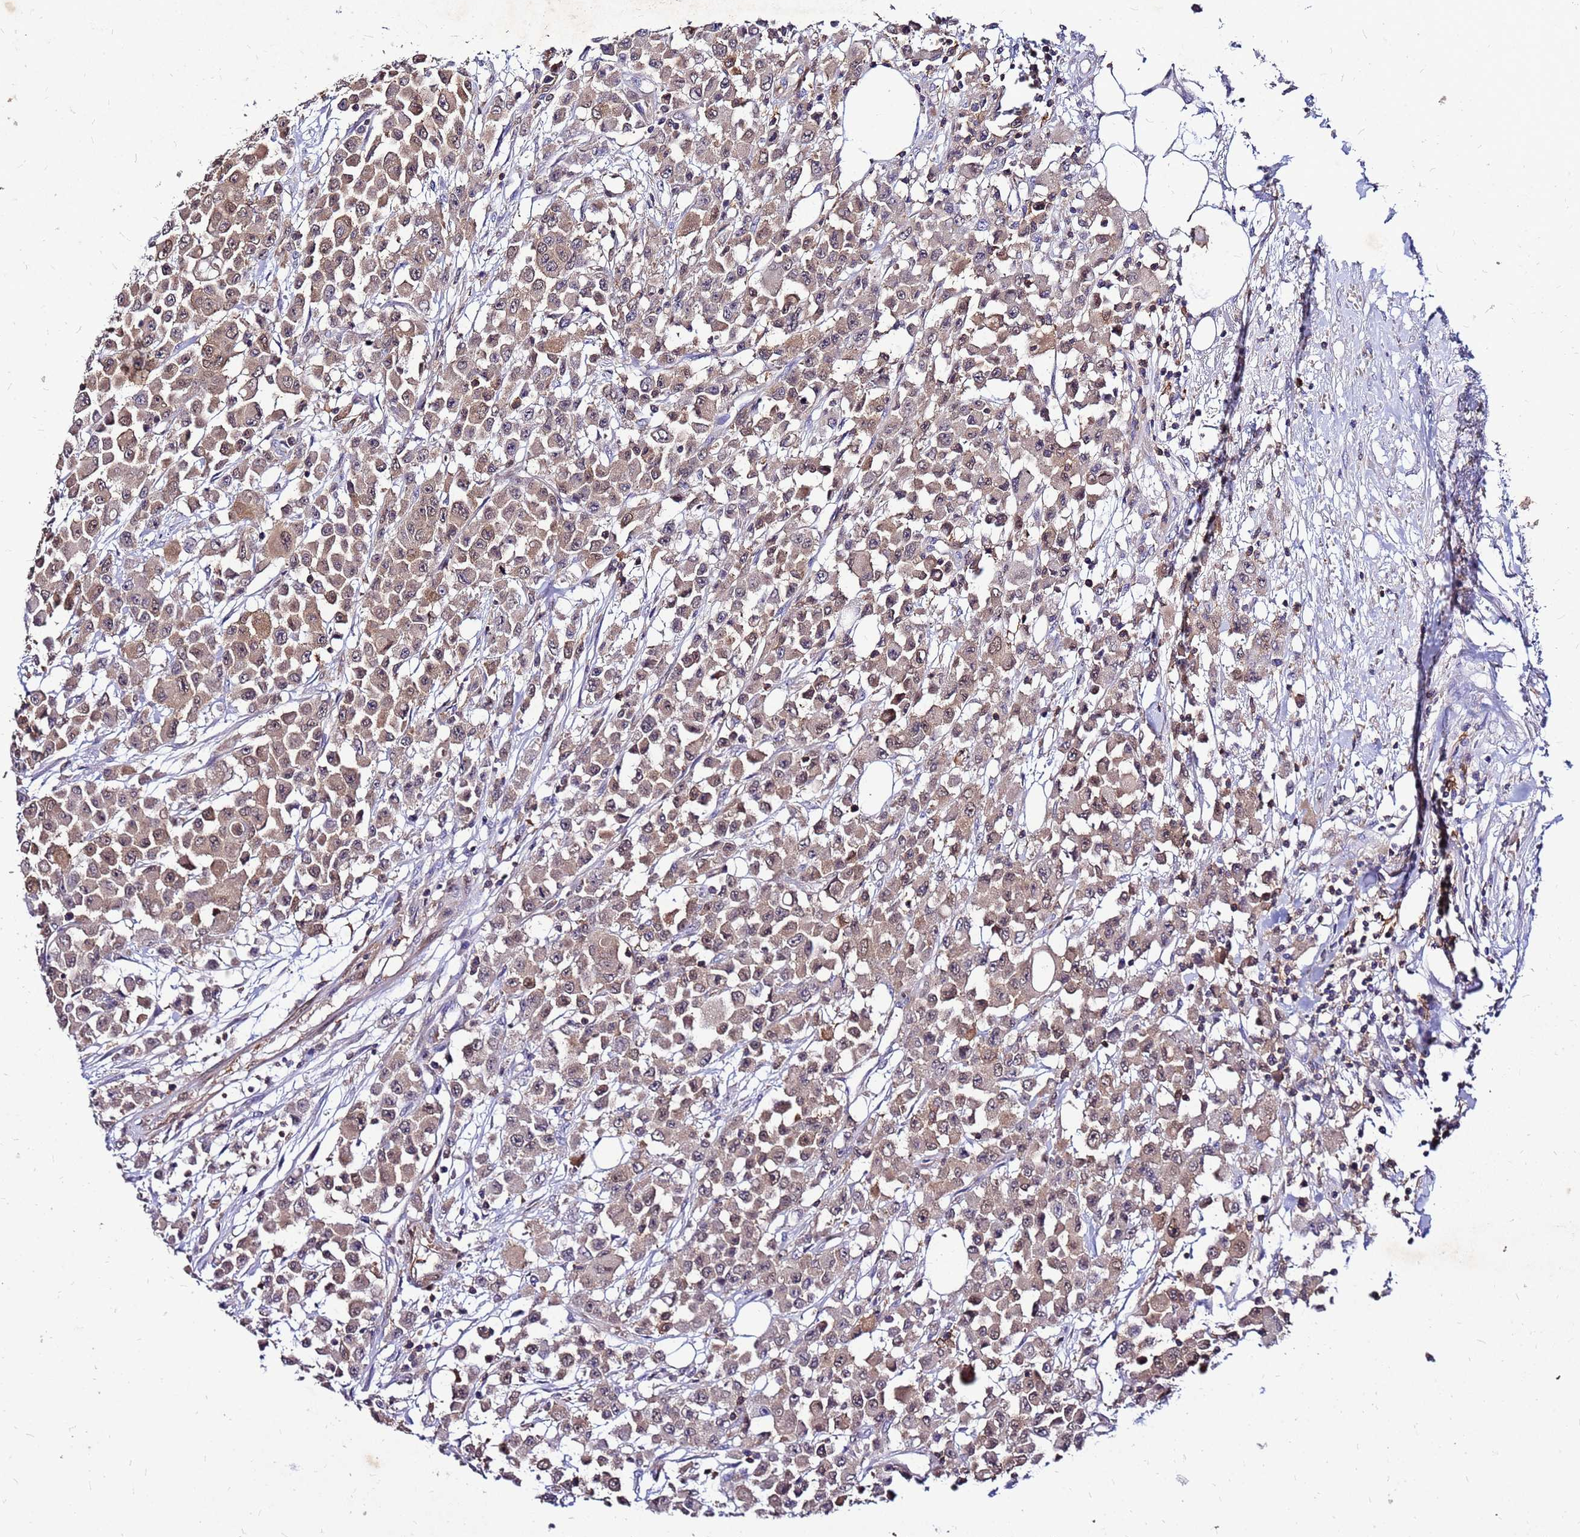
{"staining": {"intensity": "moderate", "quantity": ">75%", "location": "cytoplasmic/membranous,nuclear"}, "tissue": "colorectal cancer", "cell_type": "Tumor cells", "image_type": "cancer", "snomed": [{"axis": "morphology", "description": "Adenocarcinoma, NOS"}, {"axis": "topography", "description": "Colon"}], "caption": "High-magnification brightfield microscopy of colorectal adenocarcinoma stained with DAB (3,3'-diaminobenzidine) (brown) and counterstained with hematoxylin (blue). tumor cells exhibit moderate cytoplasmic/membranous and nuclear expression is appreciated in approximately>75% of cells. The protein of interest is shown in brown color, while the nuclei are stained blue.", "gene": "DBNDD2", "patient": {"sex": "male", "age": 51}}